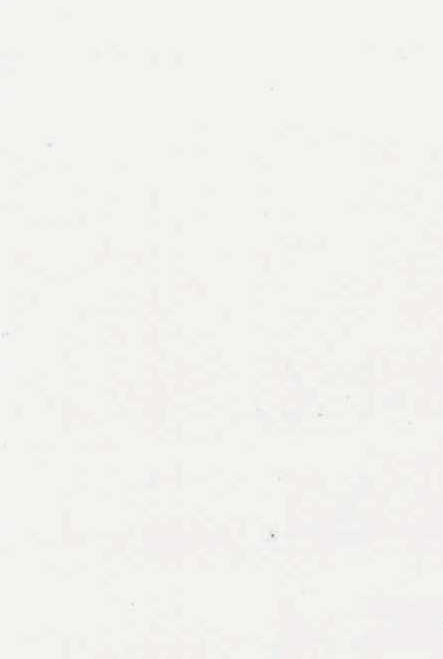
{"staining": {"intensity": "negative", "quantity": "none", "location": "none"}, "tissue": "adipose tissue", "cell_type": "Adipocytes", "image_type": "normal", "snomed": [{"axis": "morphology", "description": "Normal tissue, NOS"}, {"axis": "topography", "description": "Breast"}], "caption": "Adipose tissue was stained to show a protein in brown. There is no significant expression in adipocytes. (Stains: DAB (3,3'-diaminobenzidine) immunohistochemistry with hematoxylin counter stain, Microscopy: brightfield microscopy at high magnification).", "gene": "KLHDC7B", "patient": {"sex": "female", "age": 45}}